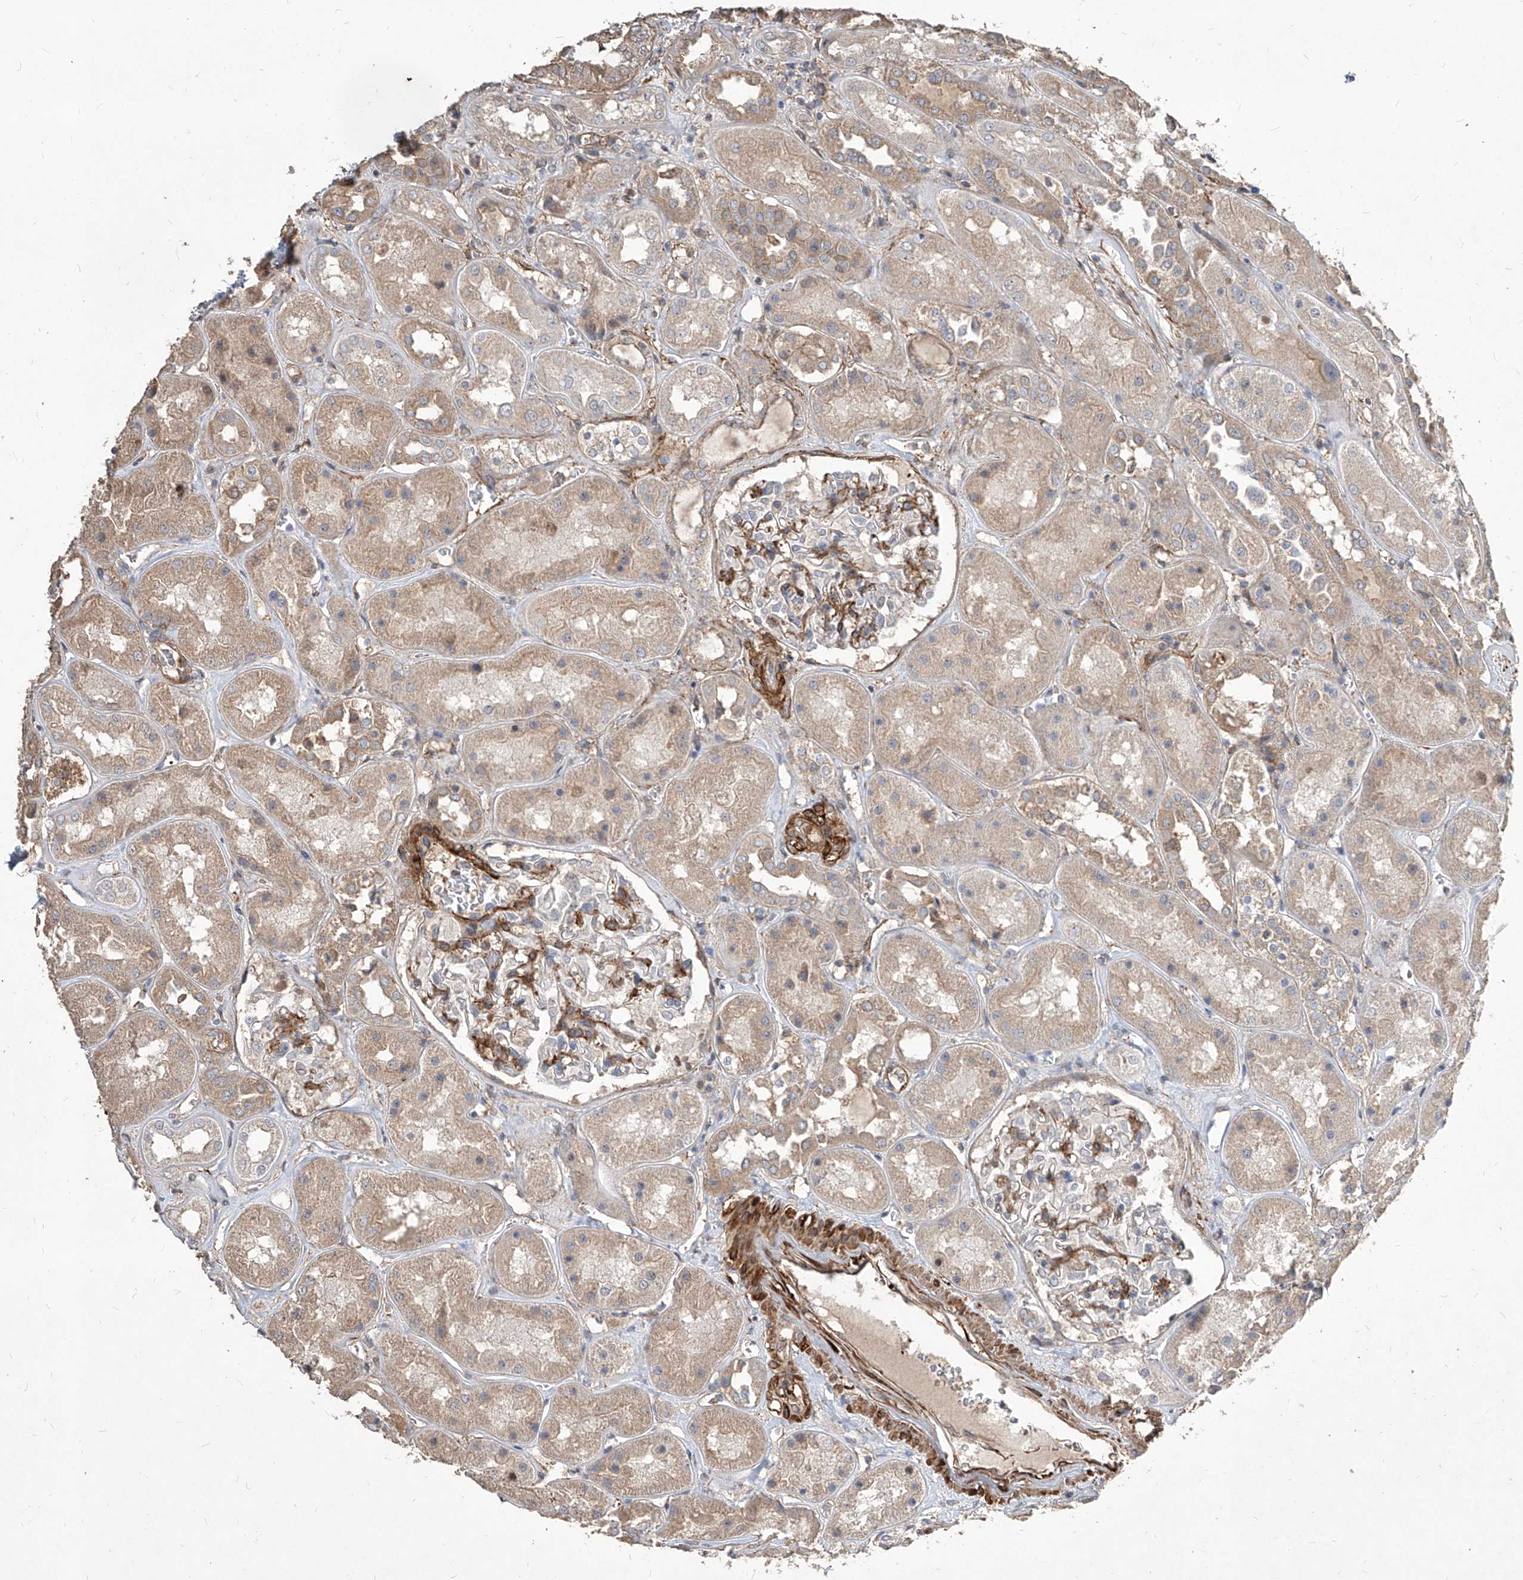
{"staining": {"intensity": "moderate", "quantity": "<25%", "location": "cytoplasmic/membranous"}, "tissue": "kidney", "cell_type": "Cells in glomeruli", "image_type": "normal", "snomed": [{"axis": "morphology", "description": "Normal tissue, NOS"}, {"axis": "topography", "description": "Kidney"}], "caption": "Protein expression analysis of normal kidney reveals moderate cytoplasmic/membranous expression in approximately <25% of cells in glomeruli. Nuclei are stained in blue.", "gene": "FAM83B", "patient": {"sex": "male", "age": 70}}